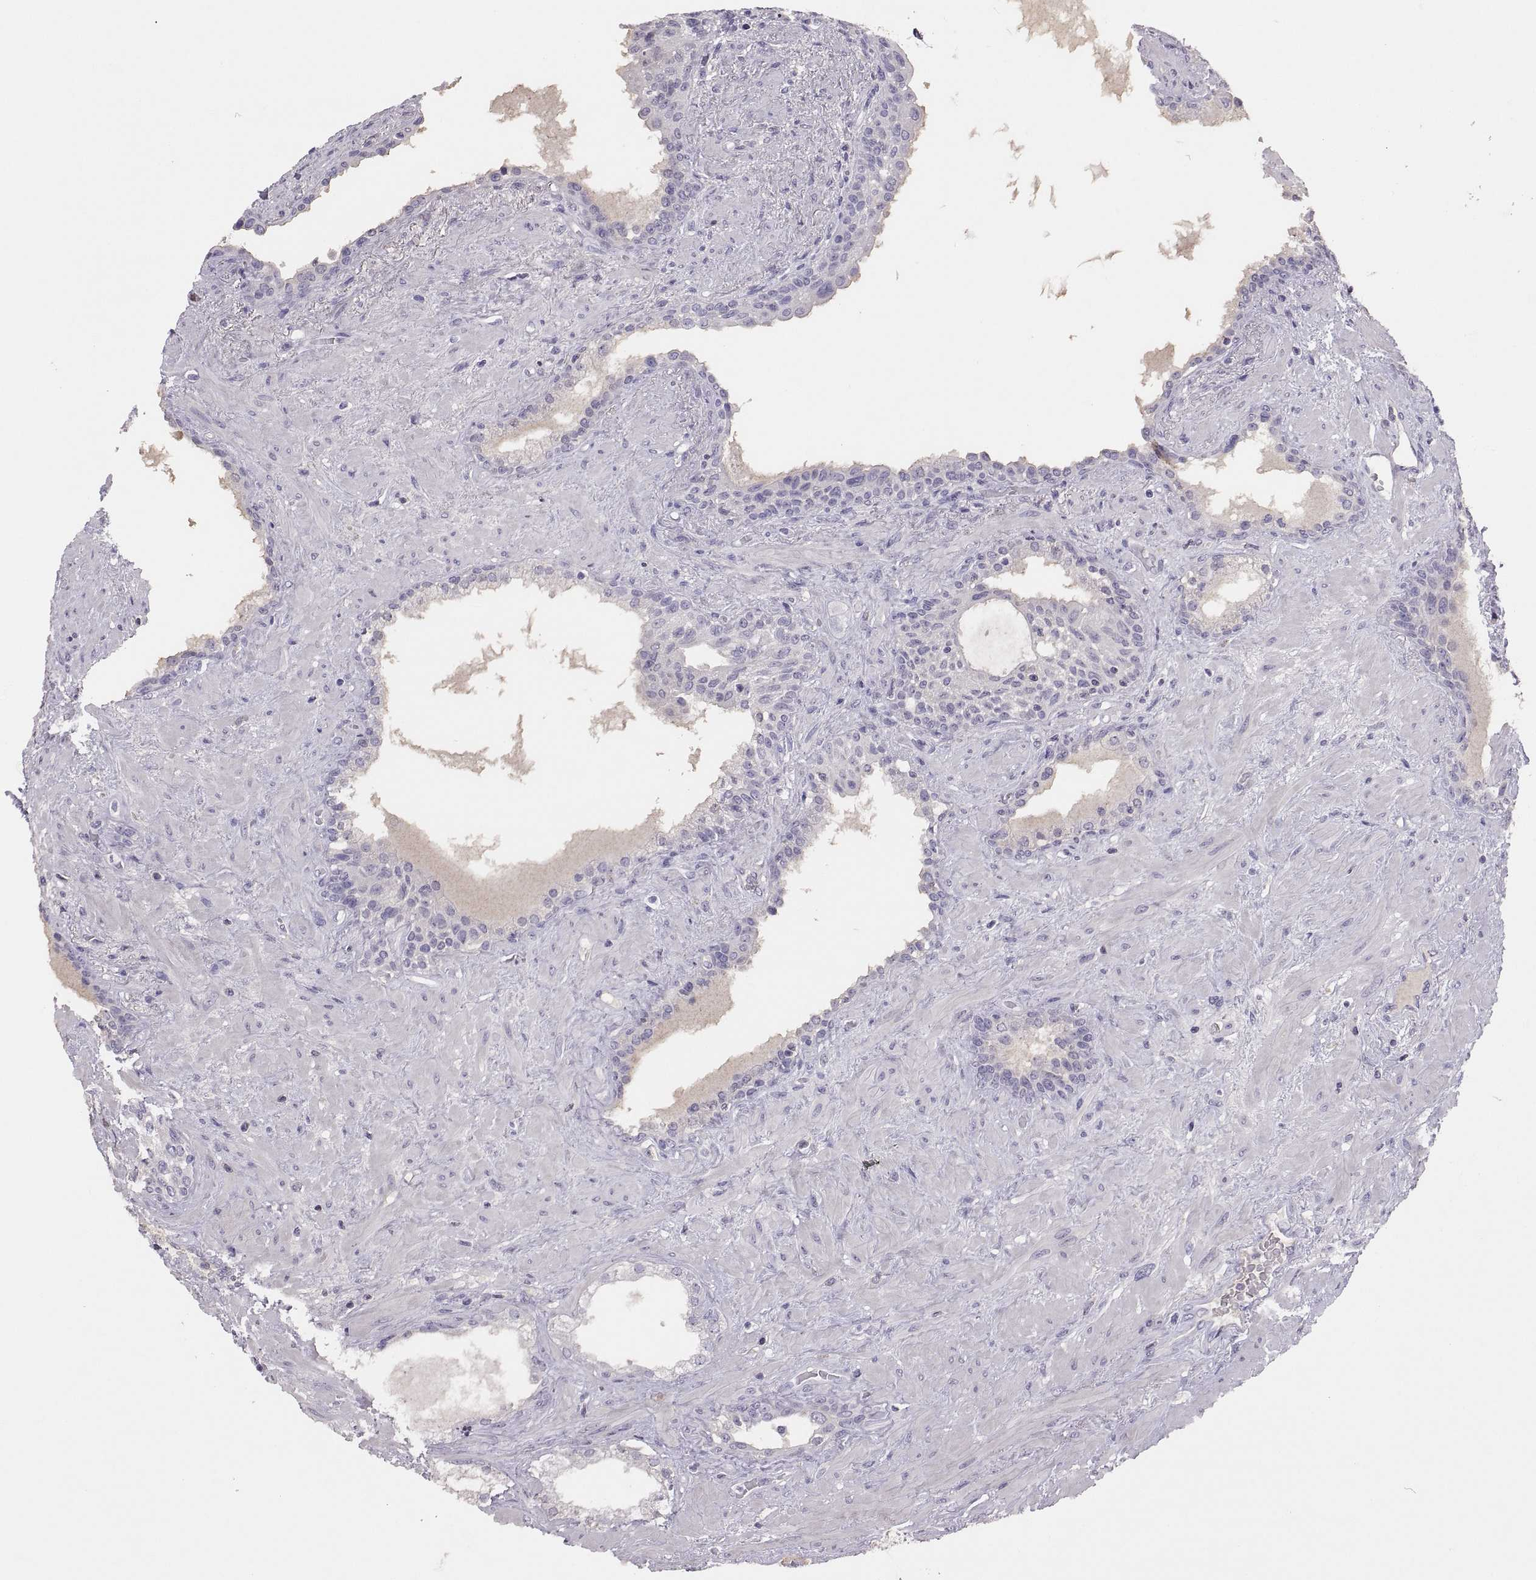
{"staining": {"intensity": "negative", "quantity": "none", "location": "none"}, "tissue": "prostate", "cell_type": "Glandular cells", "image_type": "normal", "snomed": [{"axis": "morphology", "description": "Normal tissue, NOS"}, {"axis": "topography", "description": "Prostate"}], "caption": "Immunohistochemistry (IHC) micrograph of unremarkable prostate stained for a protein (brown), which demonstrates no expression in glandular cells.", "gene": "TBX19", "patient": {"sex": "male", "age": 63}}